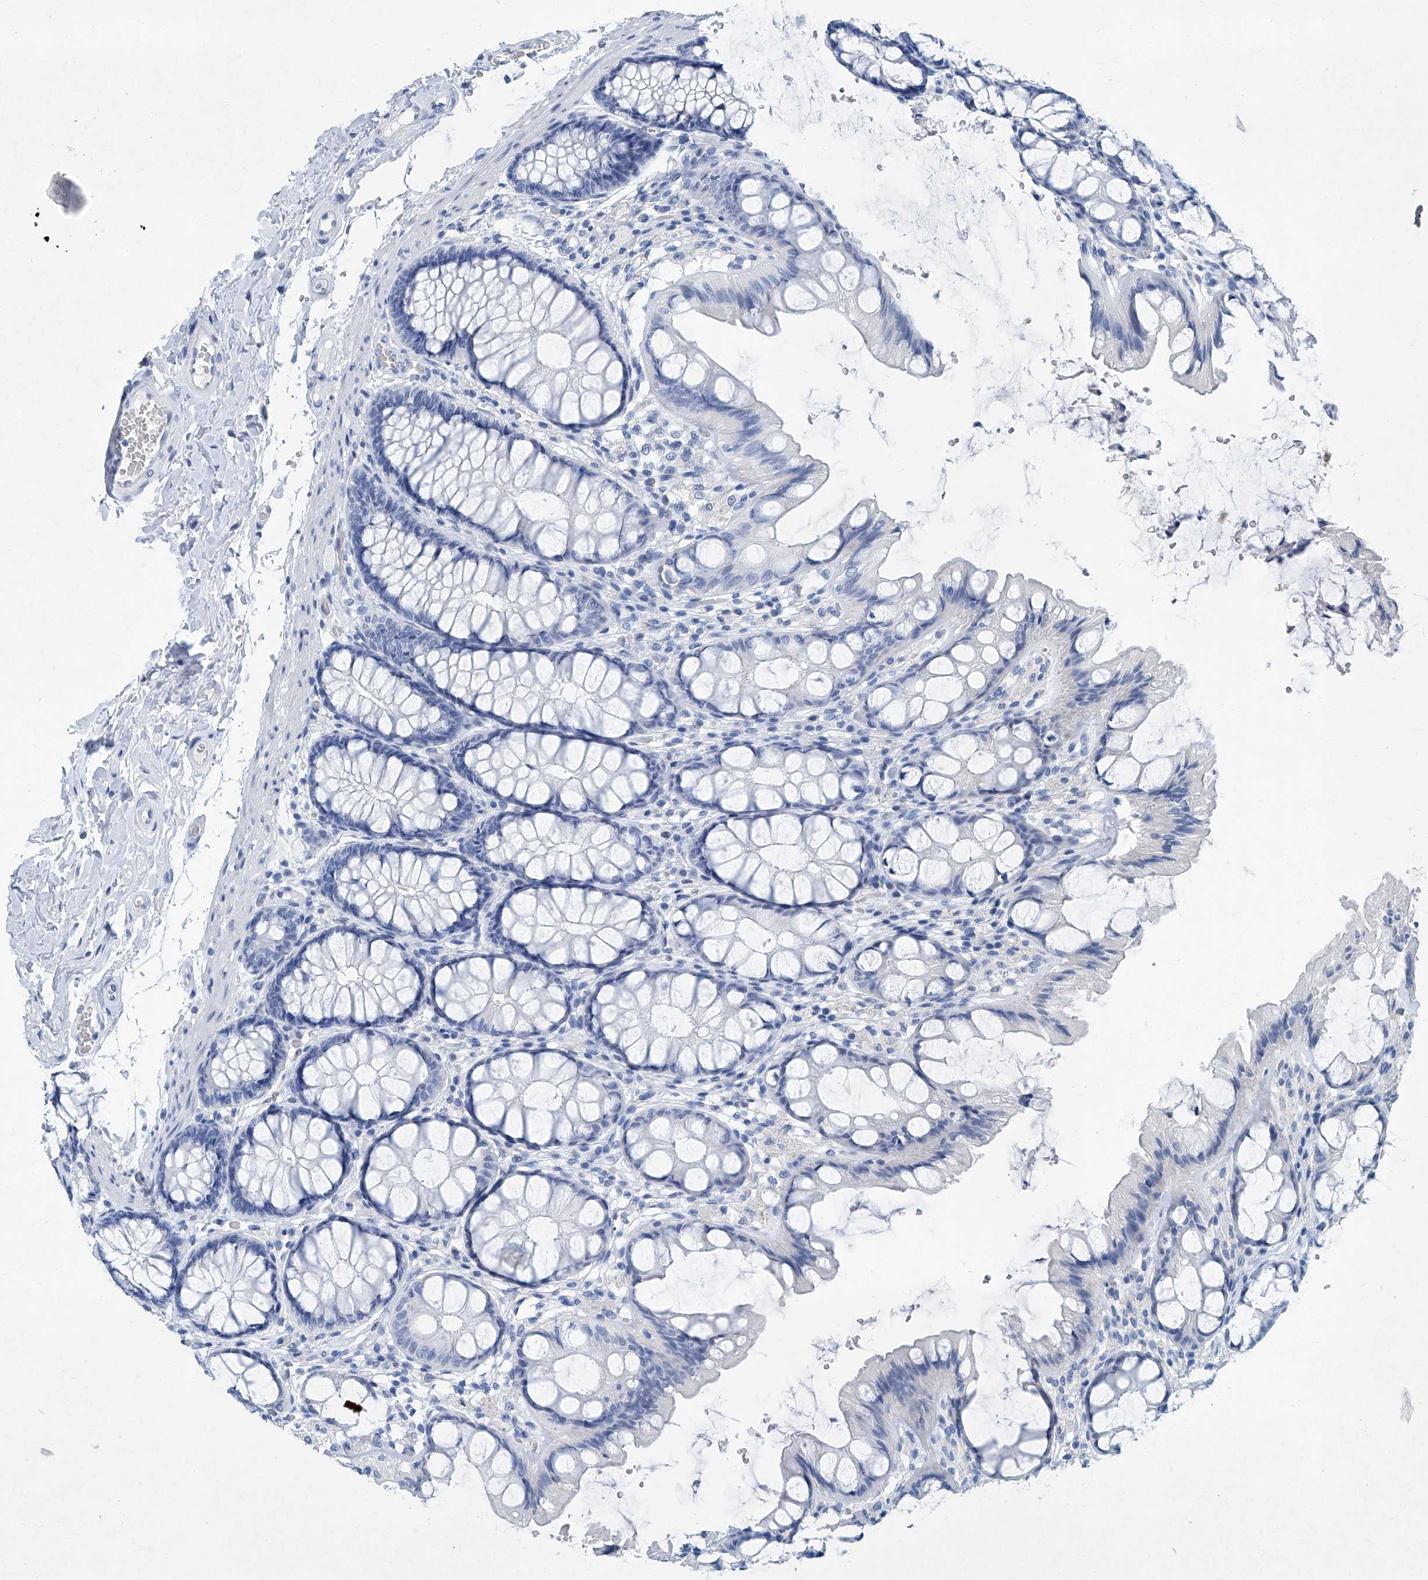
{"staining": {"intensity": "negative", "quantity": "none", "location": "none"}, "tissue": "colon", "cell_type": "Endothelial cells", "image_type": "normal", "snomed": [{"axis": "morphology", "description": "Normal tissue, NOS"}, {"axis": "topography", "description": "Colon"}], "caption": "A photomicrograph of colon stained for a protein reveals no brown staining in endothelial cells. The staining is performed using DAB brown chromogen with nuclei counter-stained in using hematoxylin.", "gene": "CYP2A7", "patient": {"sex": "male", "age": 47}}